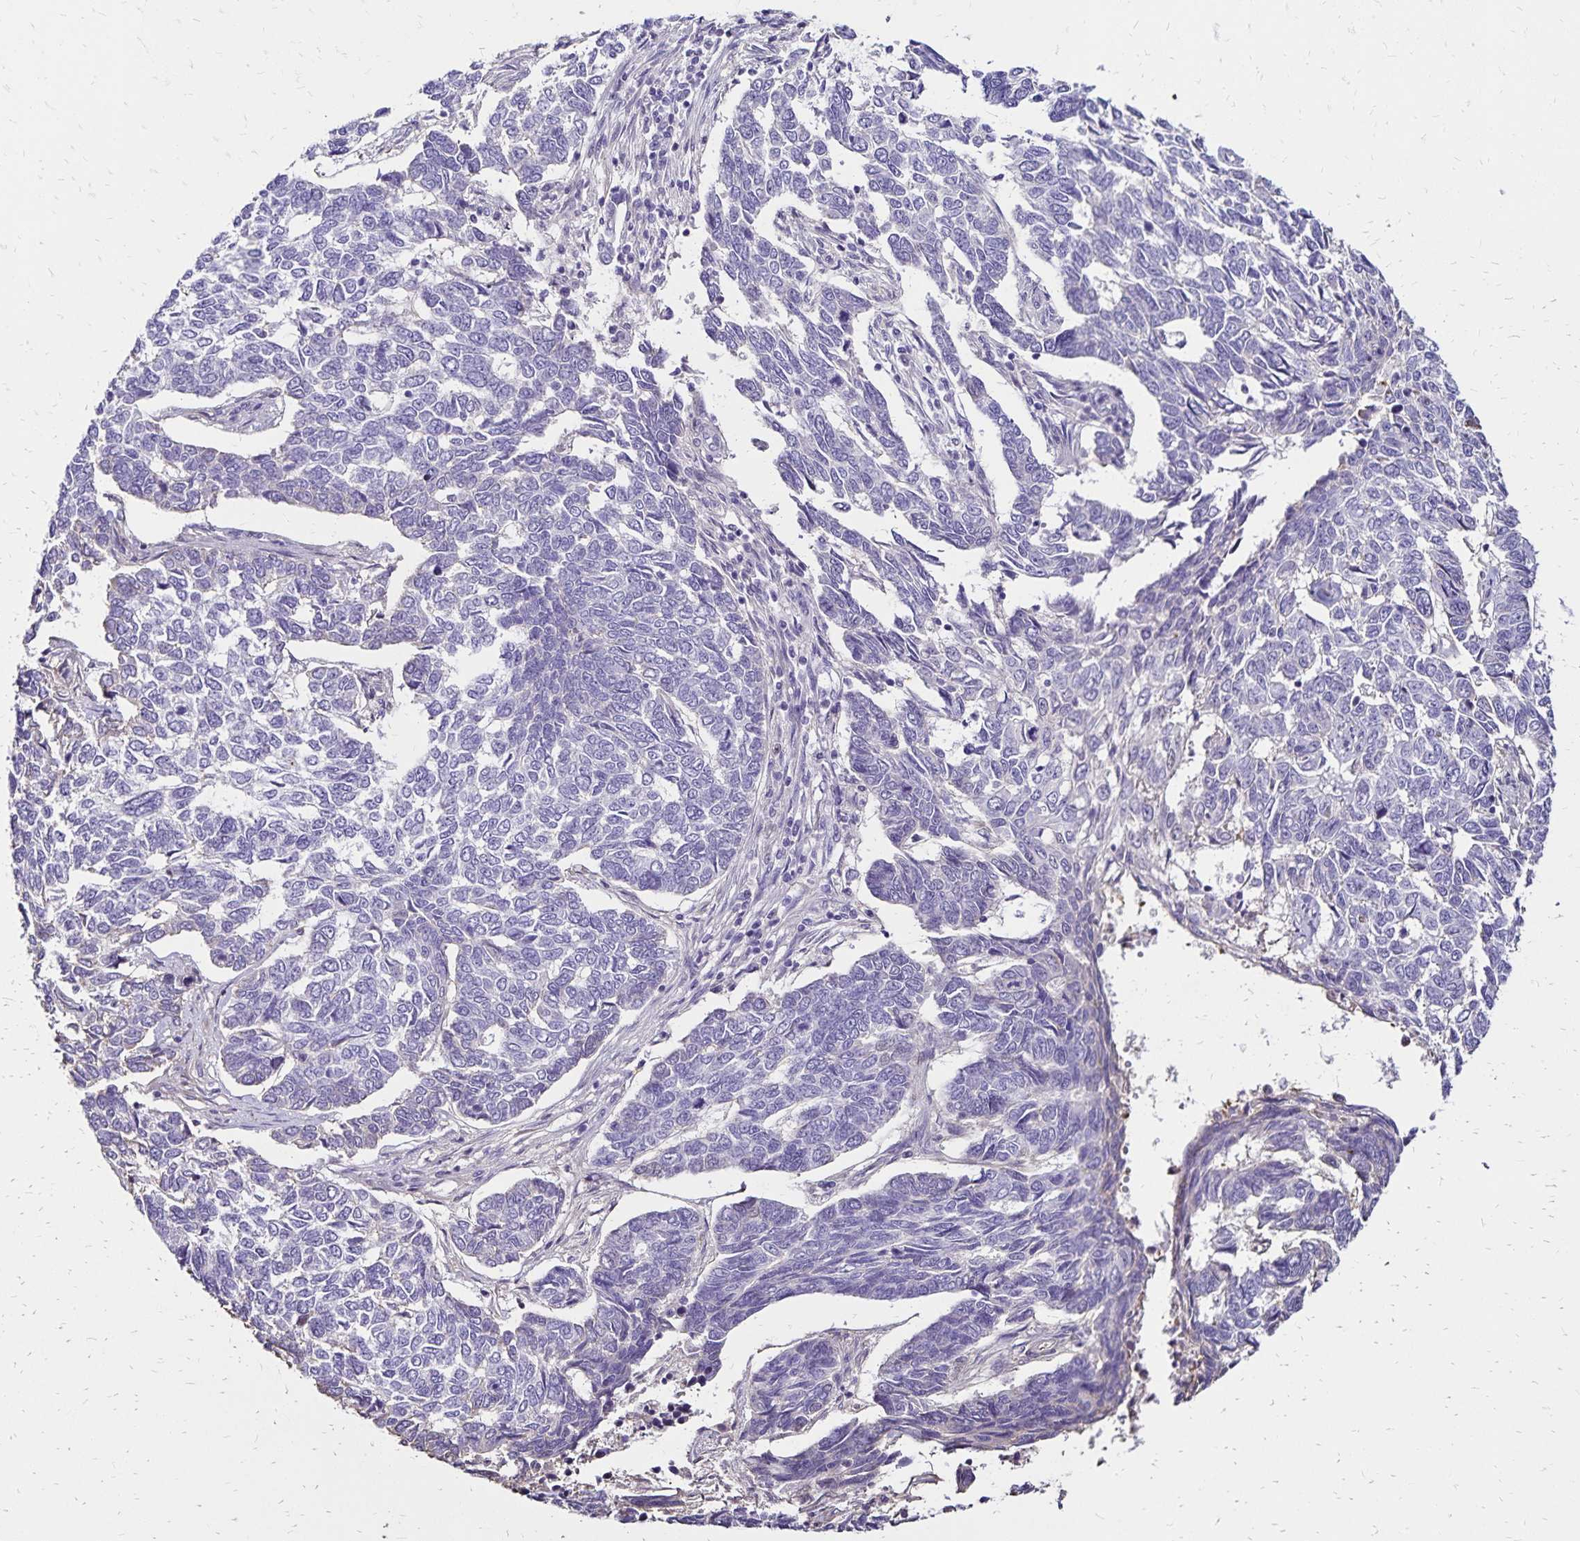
{"staining": {"intensity": "negative", "quantity": "none", "location": "none"}, "tissue": "skin cancer", "cell_type": "Tumor cells", "image_type": "cancer", "snomed": [{"axis": "morphology", "description": "Basal cell carcinoma"}, {"axis": "topography", "description": "Skin"}], "caption": "This is an IHC image of human basal cell carcinoma (skin). There is no expression in tumor cells.", "gene": "KISS1", "patient": {"sex": "female", "age": 65}}